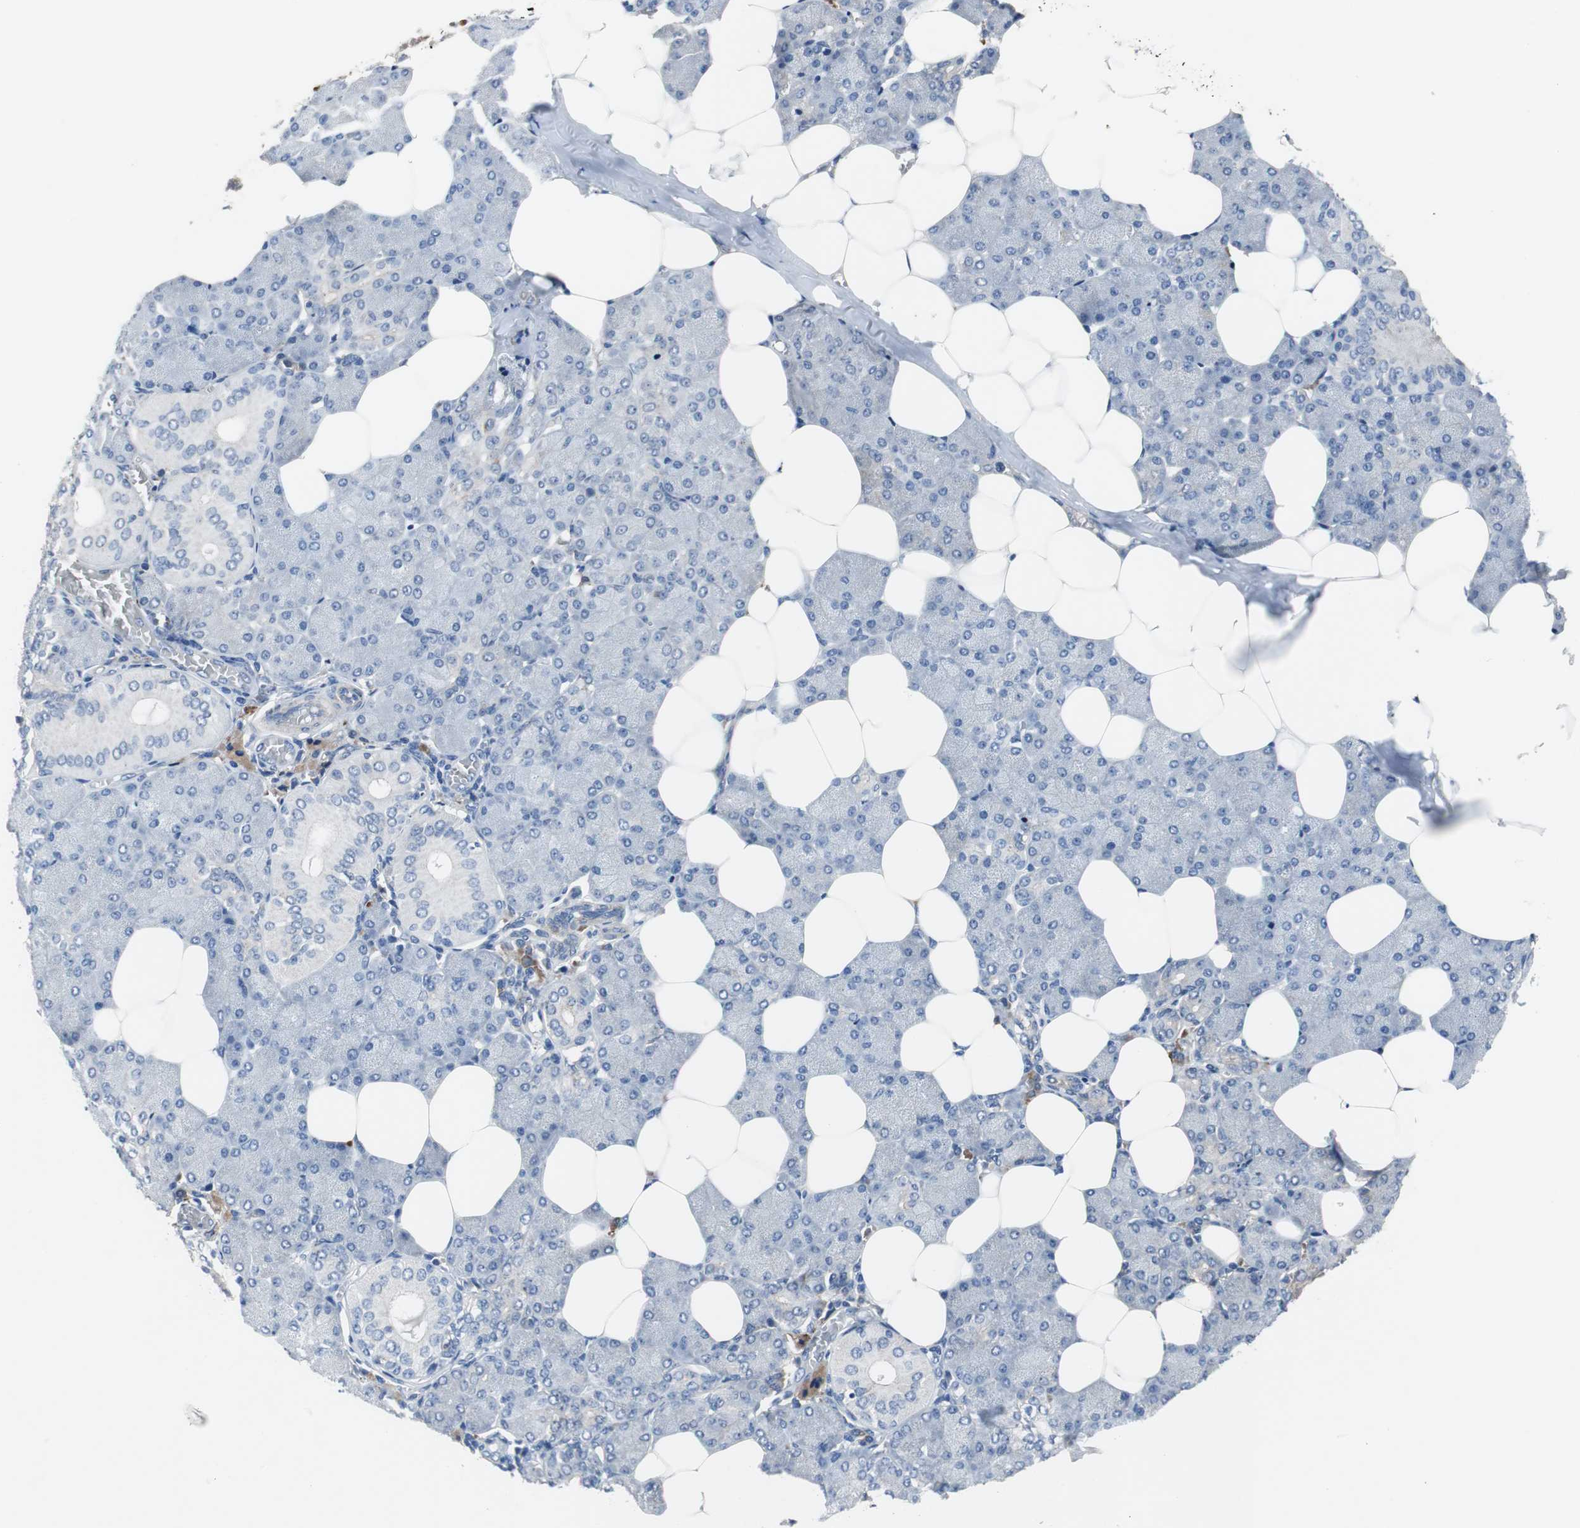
{"staining": {"intensity": "negative", "quantity": "none", "location": "none"}, "tissue": "salivary gland", "cell_type": "Glandular cells", "image_type": "normal", "snomed": [{"axis": "morphology", "description": "Normal tissue, NOS"}, {"axis": "morphology", "description": "Adenoma, NOS"}, {"axis": "topography", "description": "Salivary gland"}], "caption": "A micrograph of human salivary gland is negative for staining in glandular cells. (DAB immunohistochemistry (IHC), high magnification).", "gene": "SORT1", "patient": {"sex": "female", "age": 32}}